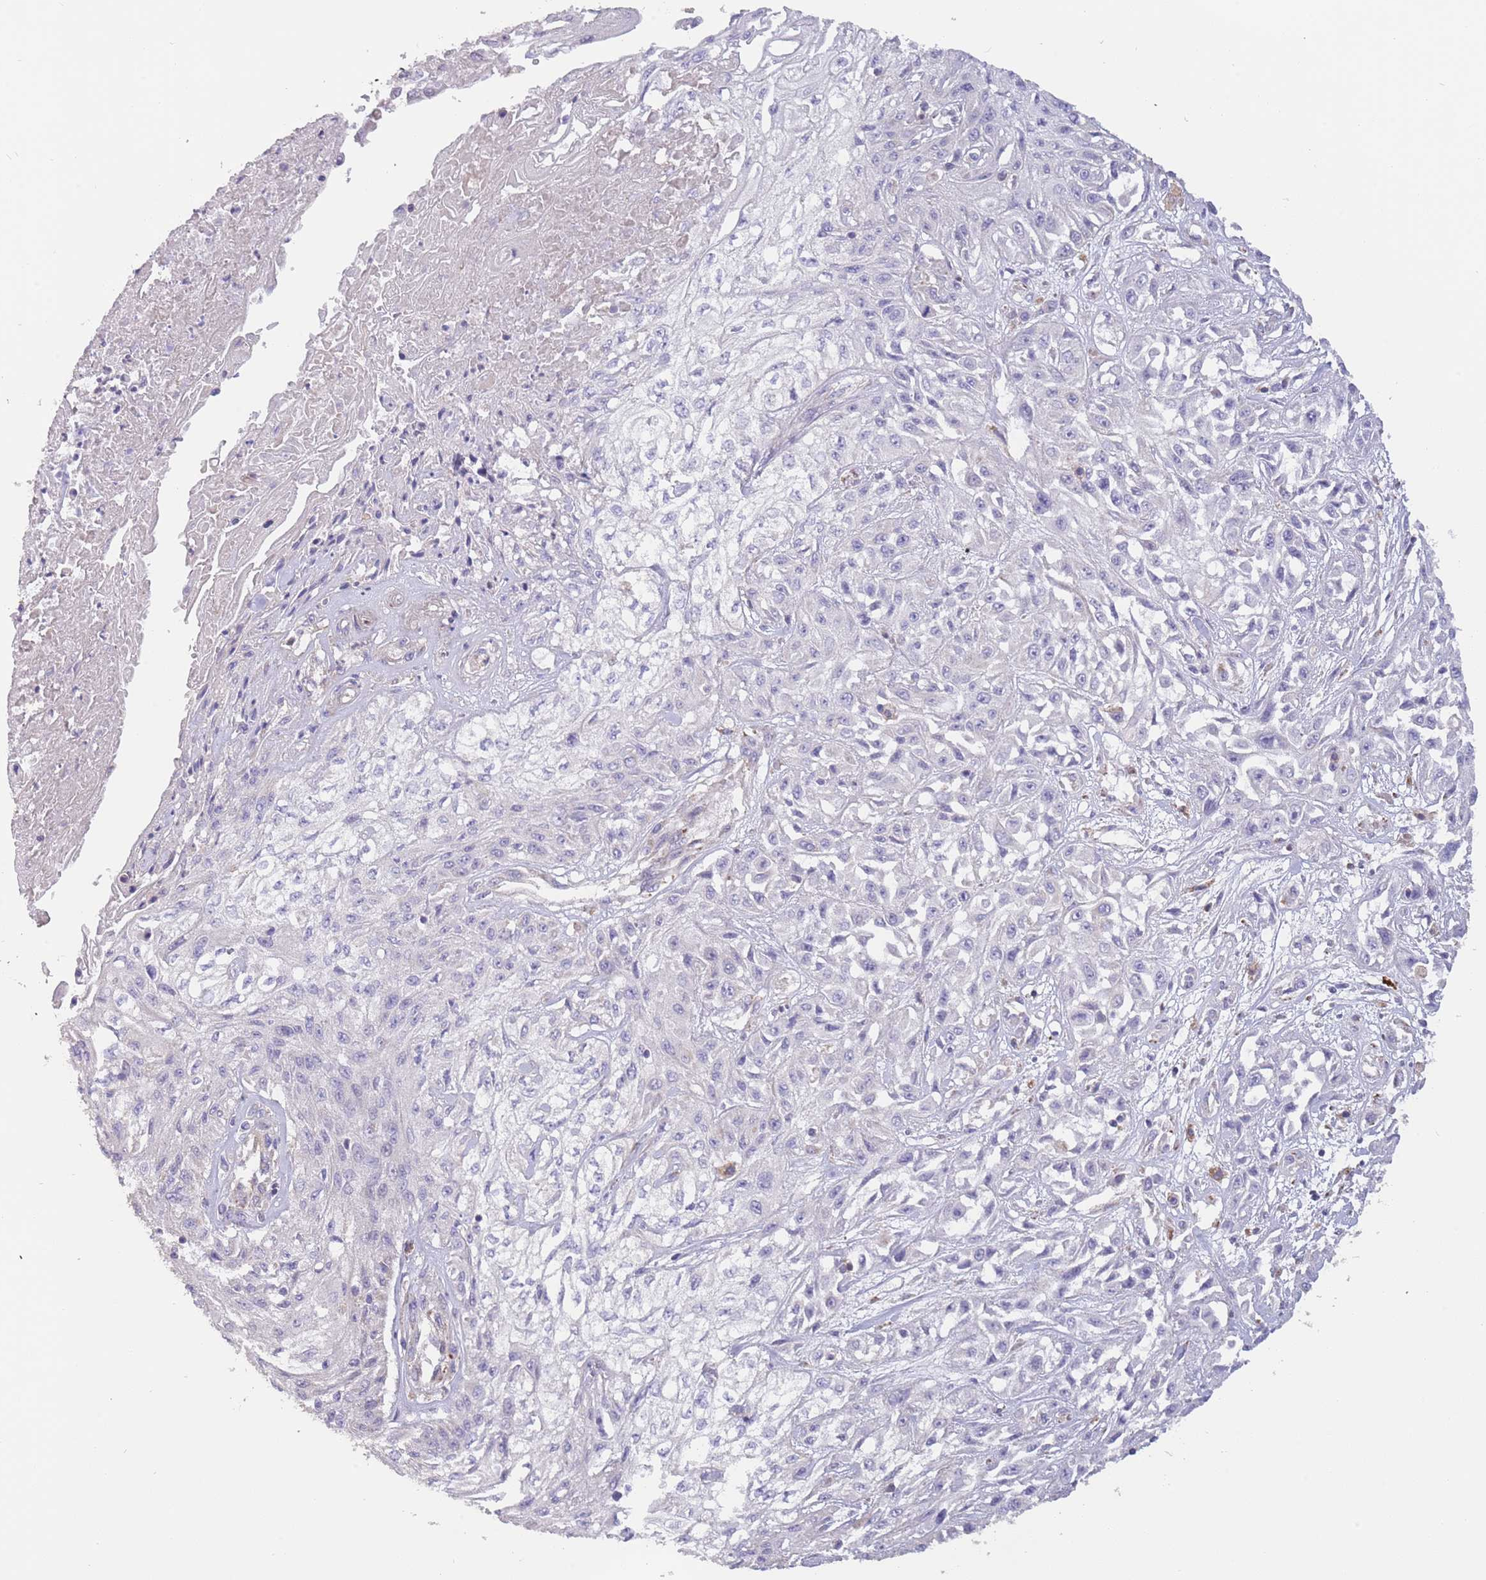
{"staining": {"intensity": "negative", "quantity": "none", "location": "none"}, "tissue": "skin cancer", "cell_type": "Tumor cells", "image_type": "cancer", "snomed": [{"axis": "morphology", "description": "Squamous cell carcinoma, NOS"}, {"axis": "morphology", "description": "Squamous cell carcinoma, metastatic, NOS"}, {"axis": "topography", "description": "Skin"}, {"axis": "topography", "description": "Lymph node"}], "caption": "This photomicrograph is of skin squamous cell carcinoma stained with immunohistochemistry (IHC) to label a protein in brown with the nuclei are counter-stained blue. There is no staining in tumor cells.", "gene": "SUSD1", "patient": {"sex": "male", "age": 75}}